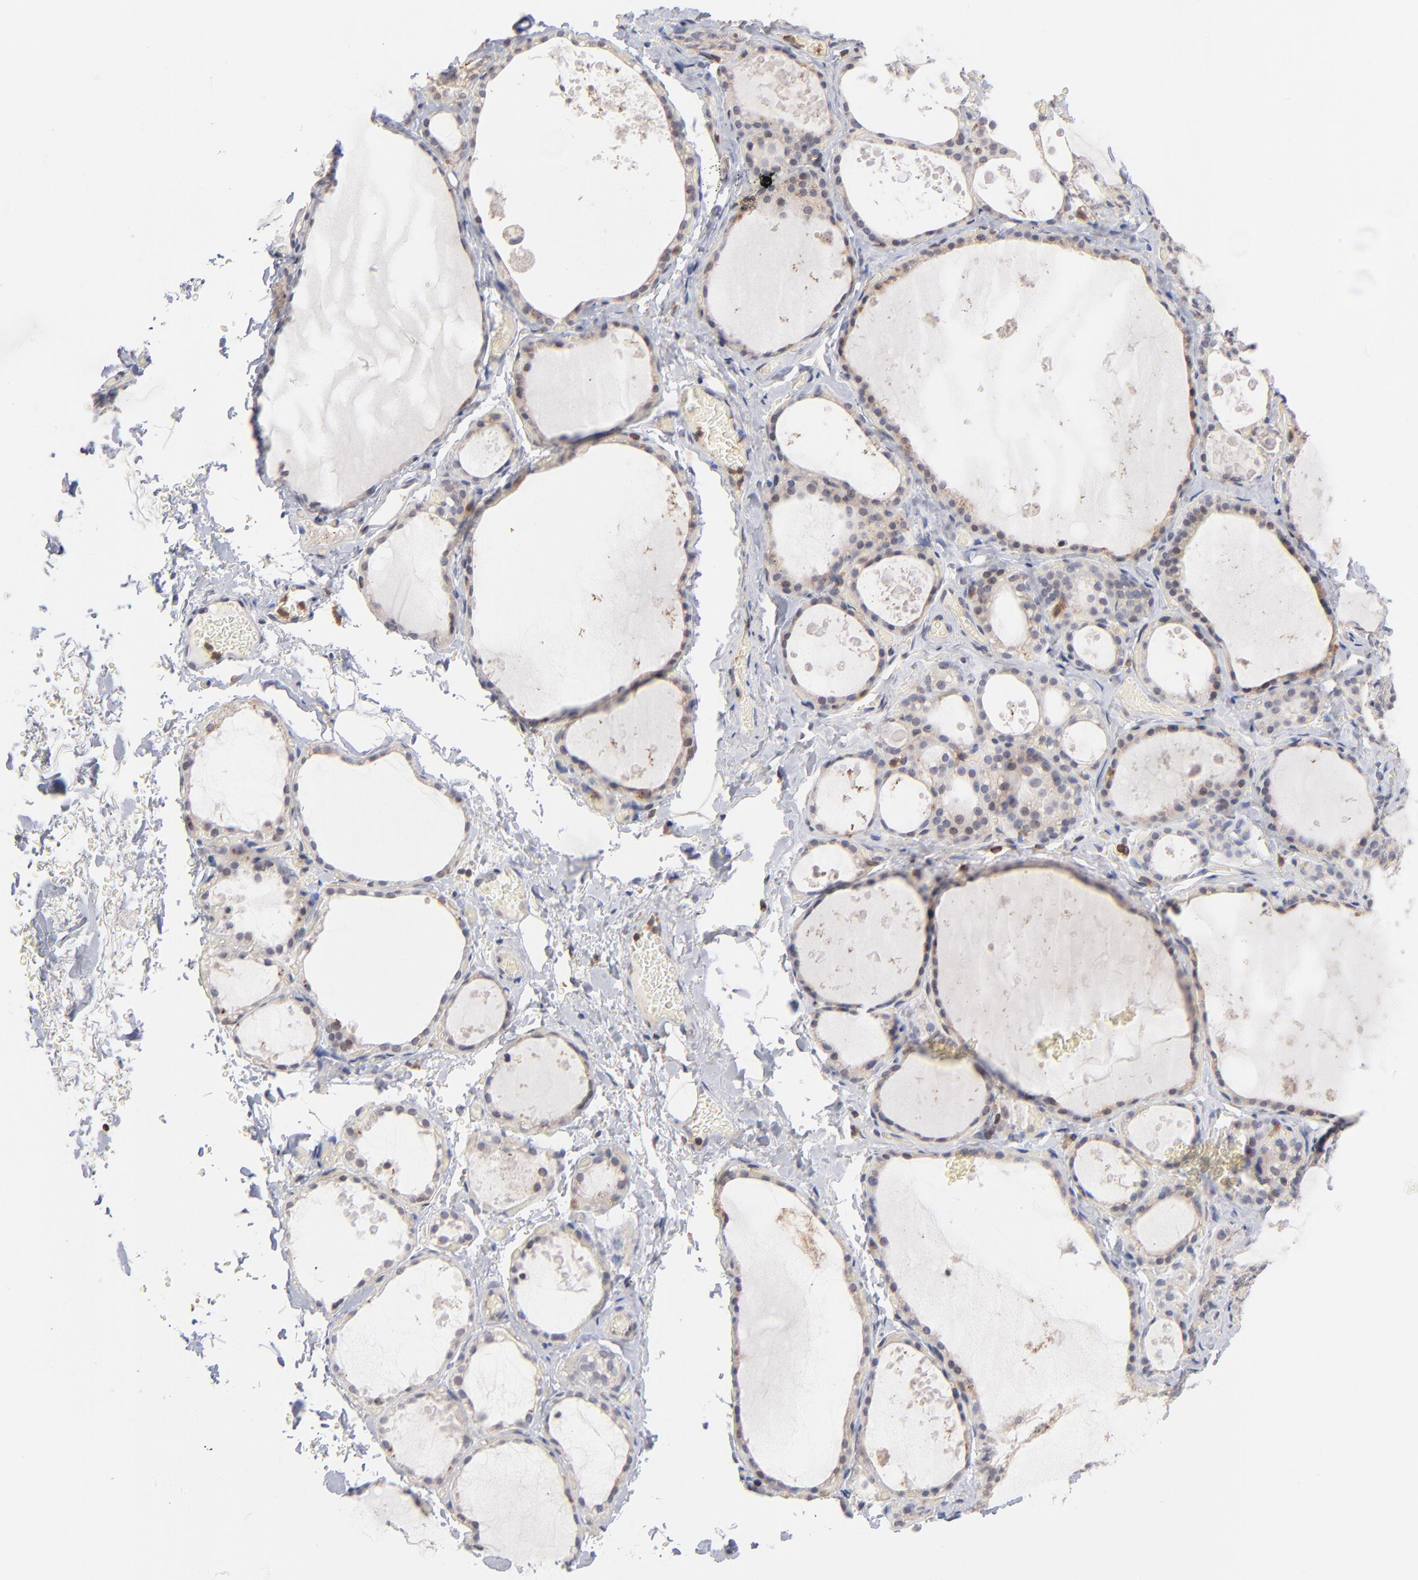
{"staining": {"intensity": "negative", "quantity": "none", "location": "none"}, "tissue": "thyroid gland", "cell_type": "Glandular cells", "image_type": "normal", "snomed": [{"axis": "morphology", "description": "Normal tissue, NOS"}, {"axis": "topography", "description": "Thyroid gland"}], "caption": "Thyroid gland was stained to show a protein in brown. There is no significant positivity in glandular cells. (DAB IHC visualized using brightfield microscopy, high magnification).", "gene": "WIPF1", "patient": {"sex": "male", "age": 61}}